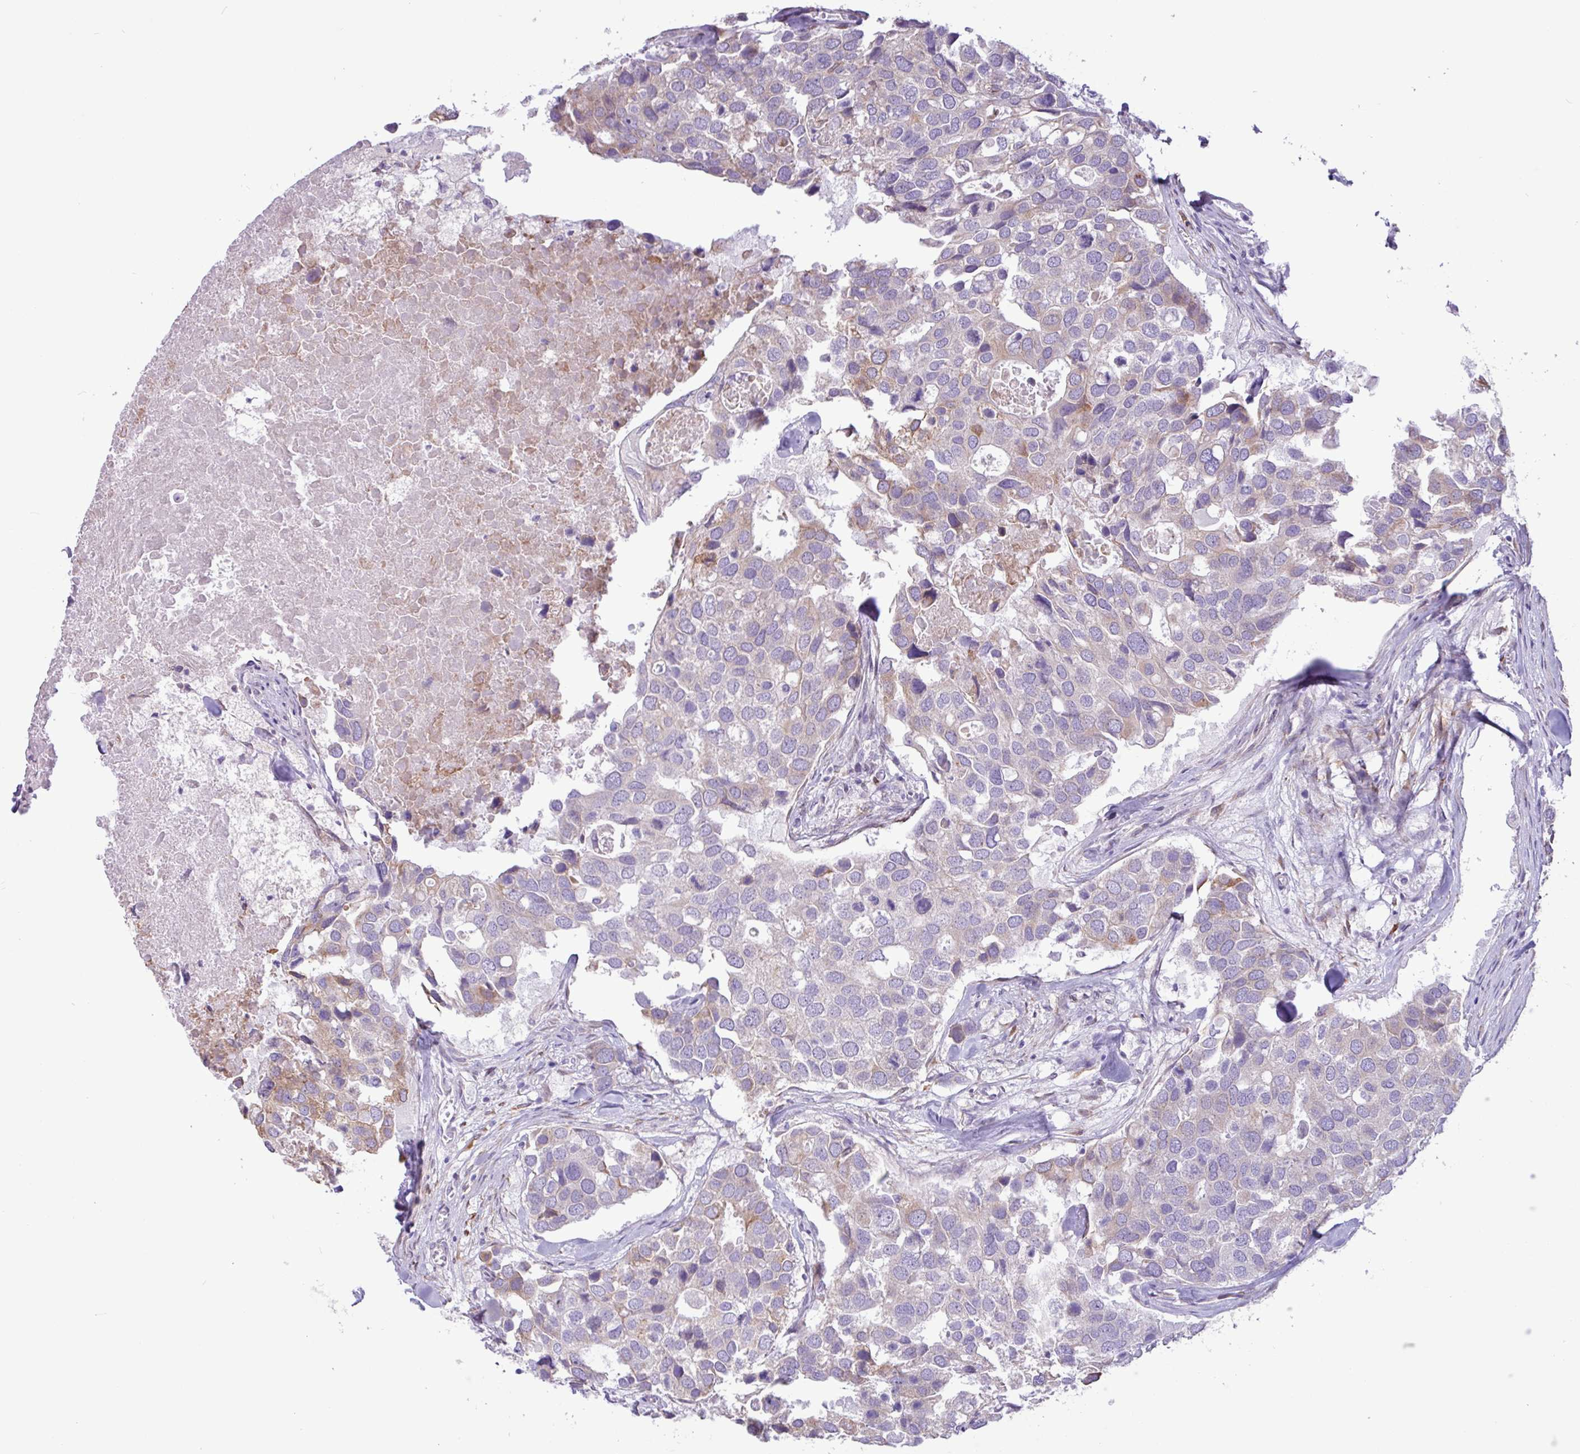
{"staining": {"intensity": "weak", "quantity": "25%-75%", "location": "cytoplasmic/membranous"}, "tissue": "breast cancer", "cell_type": "Tumor cells", "image_type": "cancer", "snomed": [{"axis": "morphology", "description": "Duct carcinoma"}, {"axis": "topography", "description": "Breast"}], "caption": "Brown immunohistochemical staining in human breast cancer (infiltrating ductal carcinoma) exhibits weak cytoplasmic/membranous staining in about 25%-75% of tumor cells.", "gene": "SLC38A1", "patient": {"sex": "female", "age": 83}}